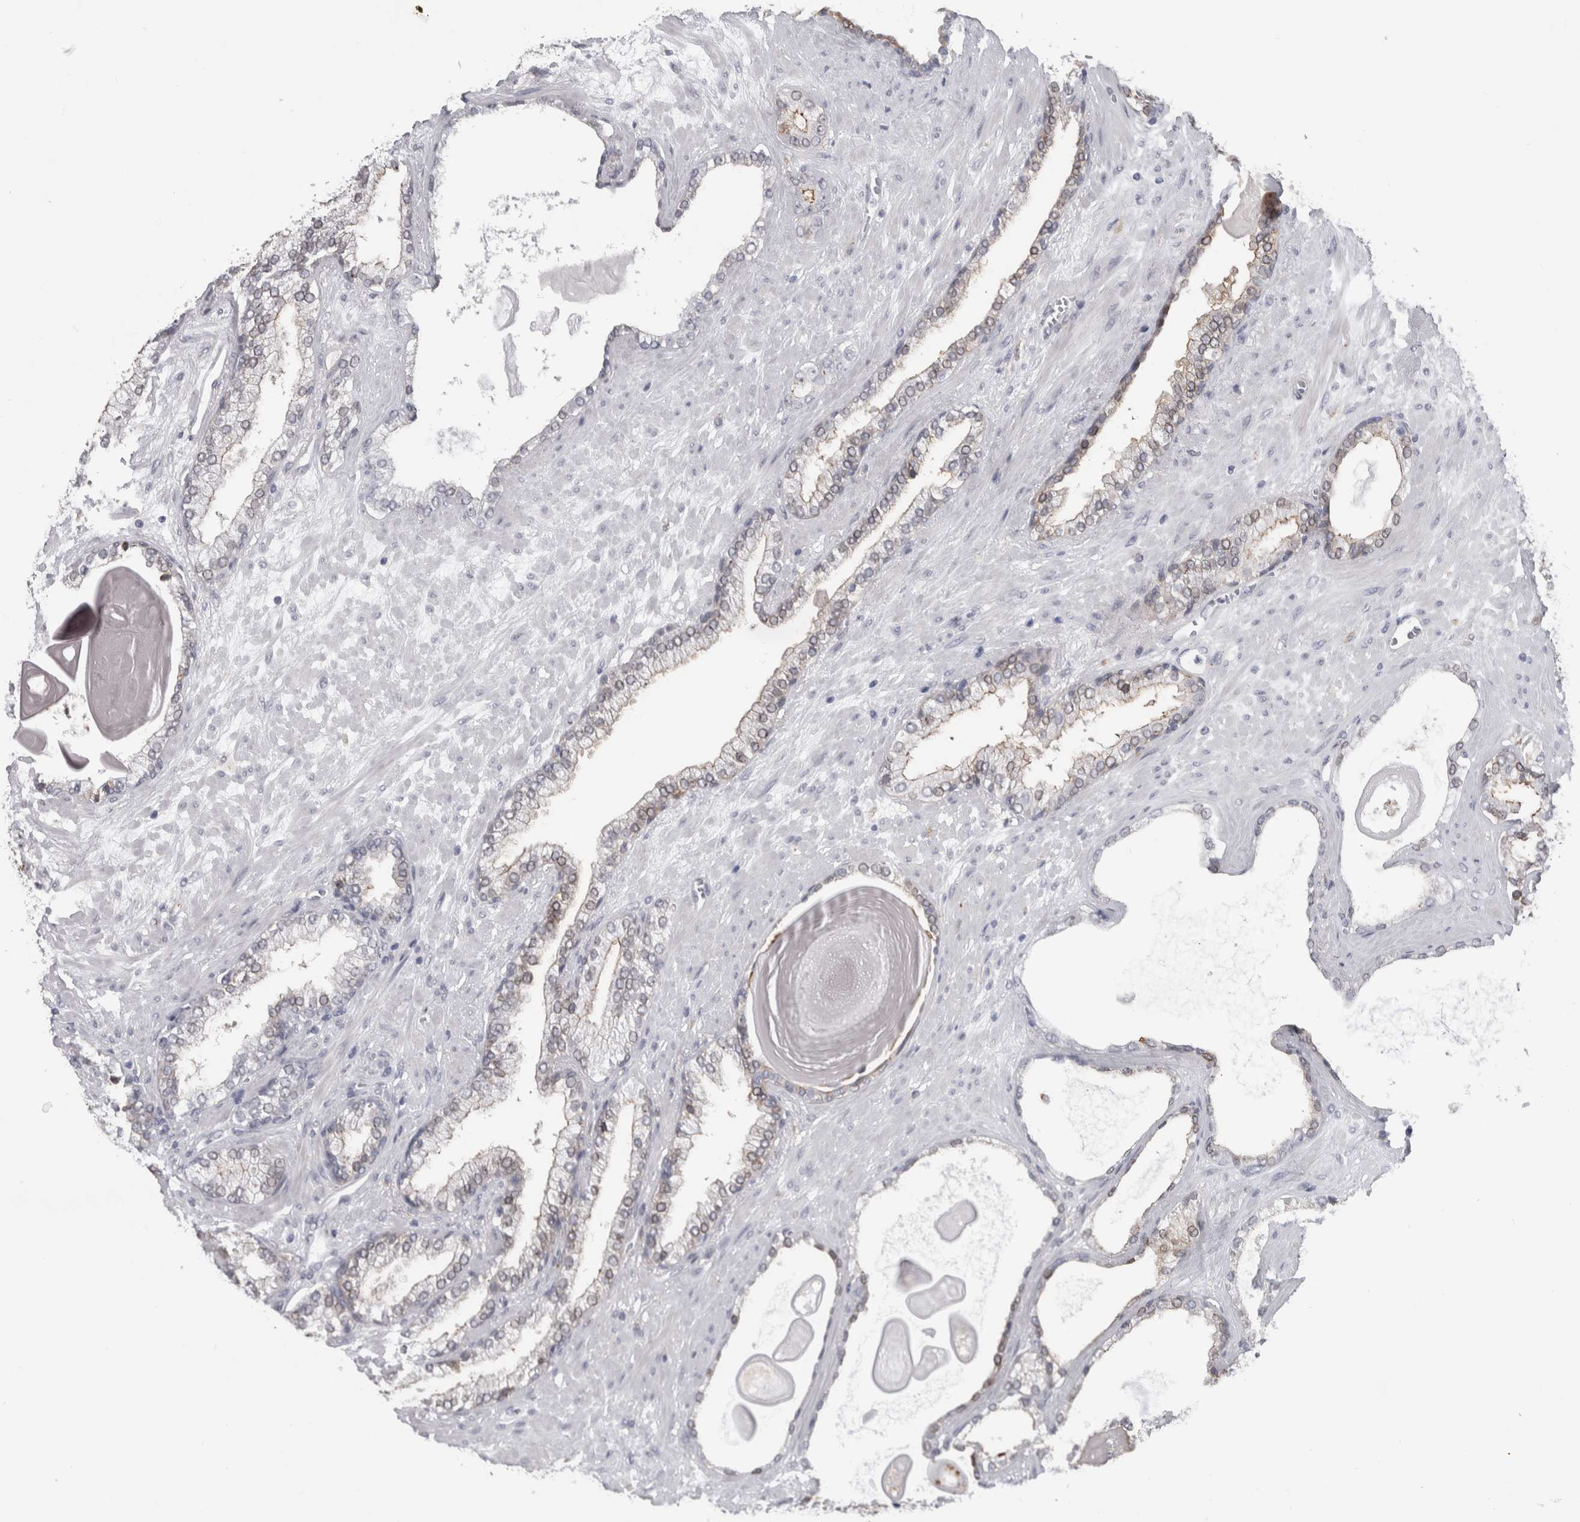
{"staining": {"intensity": "moderate", "quantity": "<25%", "location": "cytoplasmic/membranous"}, "tissue": "prostate cancer", "cell_type": "Tumor cells", "image_type": "cancer", "snomed": [{"axis": "morphology", "description": "Adenocarcinoma, Low grade"}, {"axis": "topography", "description": "Prostate"}], "caption": "This photomicrograph shows IHC staining of prostate low-grade adenocarcinoma, with low moderate cytoplasmic/membranous positivity in approximately <25% of tumor cells.", "gene": "DNAJC24", "patient": {"sex": "male", "age": 70}}